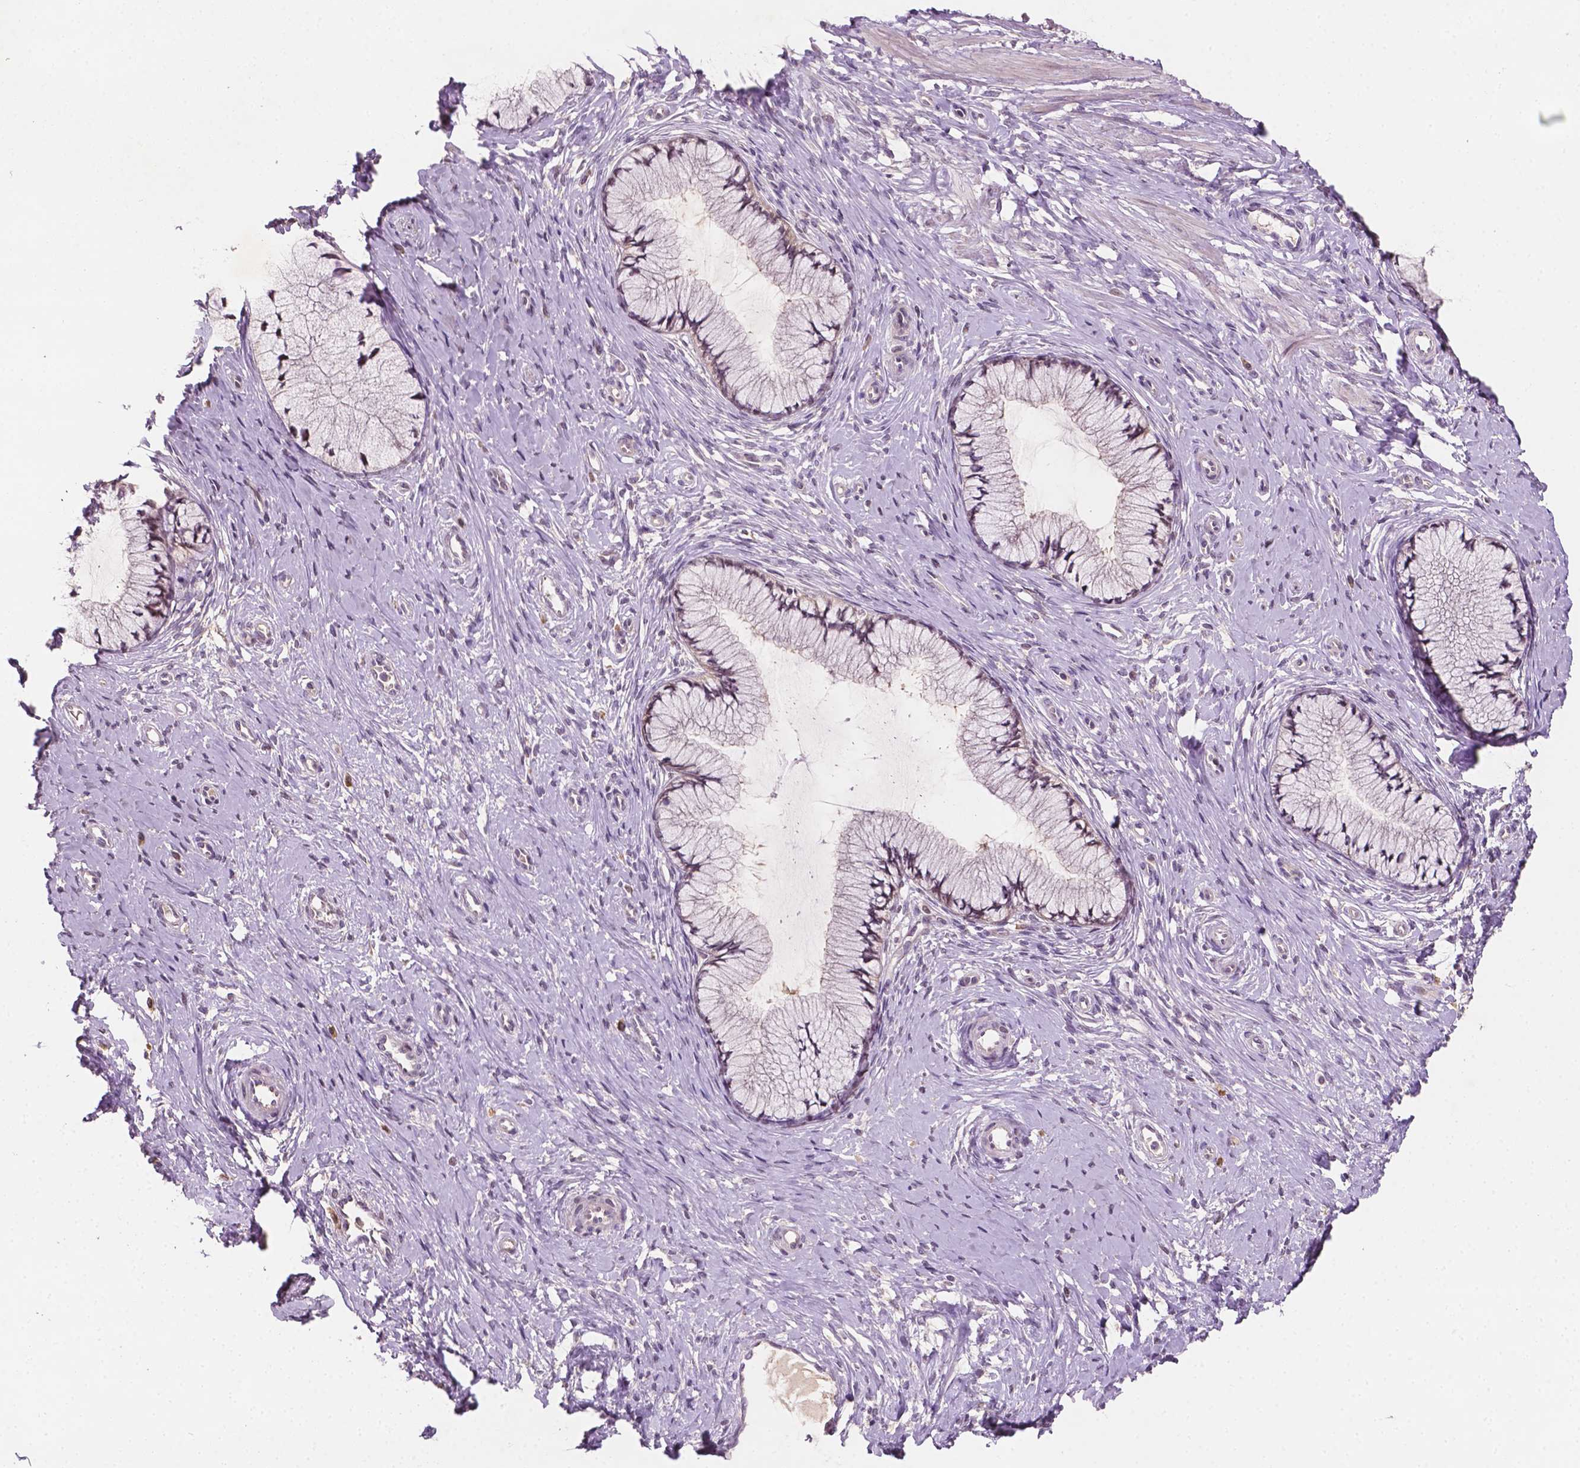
{"staining": {"intensity": "negative", "quantity": "none", "location": "none"}, "tissue": "cervix", "cell_type": "Glandular cells", "image_type": "normal", "snomed": [{"axis": "morphology", "description": "Normal tissue, NOS"}, {"axis": "topography", "description": "Cervix"}], "caption": "DAB (3,3'-diaminobenzidine) immunohistochemical staining of benign human cervix exhibits no significant positivity in glandular cells. Brightfield microscopy of immunohistochemistry (IHC) stained with DAB (brown) and hematoxylin (blue), captured at high magnification.", "gene": "MROH6", "patient": {"sex": "female", "age": 37}}